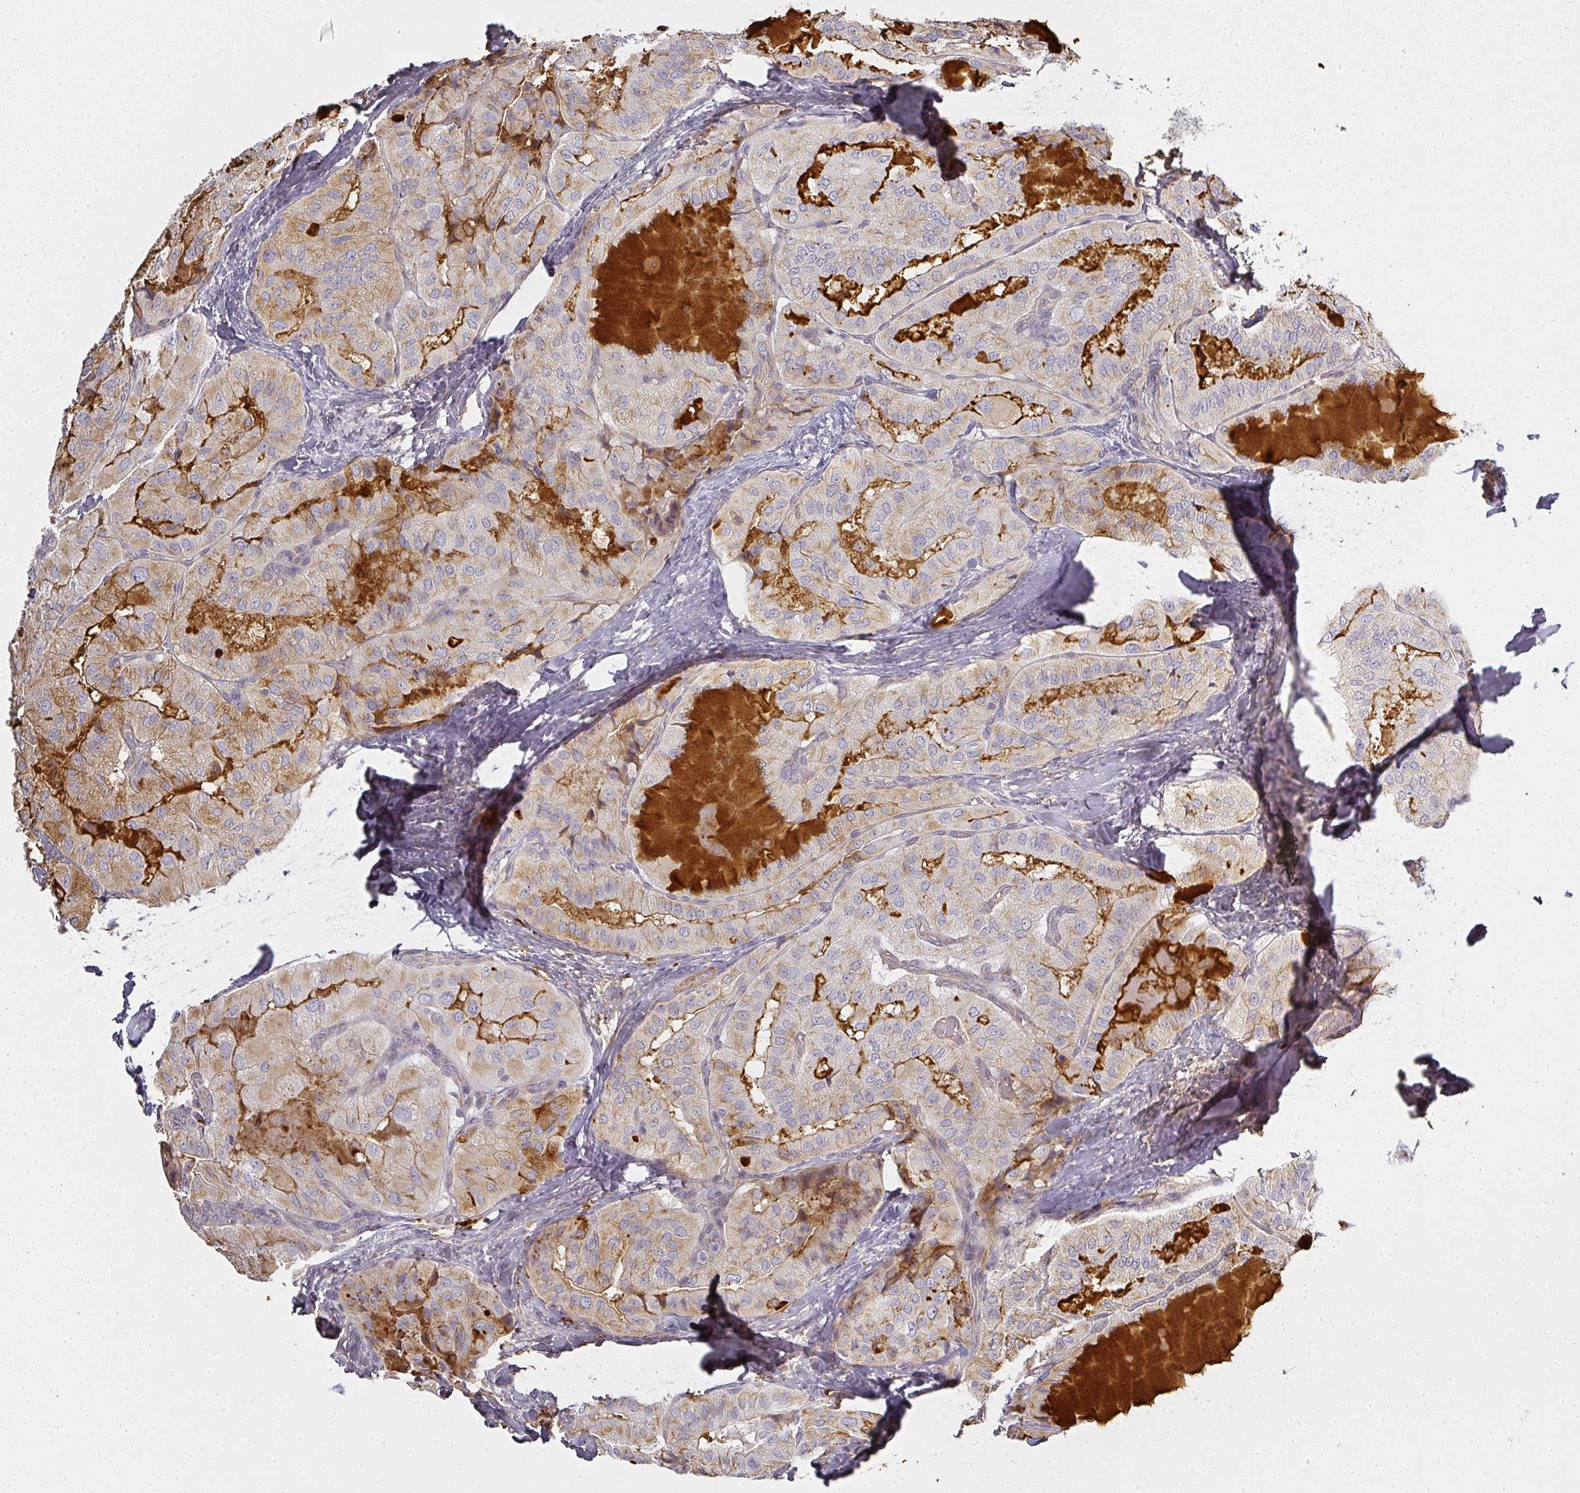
{"staining": {"intensity": "moderate", "quantity": "25%-75%", "location": "cytoplasmic/membranous"}, "tissue": "thyroid cancer", "cell_type": "Tumor cells", "image_type": "cancer", "snomed": [{"axis": "morphology", "description": "Normal tissue, NOS"}, {"axis": "morphology", "description": "Papillary adenocarcinoma, NOS"}, {"axis": "topography", "description": "Thyroid gland"}], "caption": "This is an image of immunohistochemistry (IHC) staining of thyroid cancer (papillary adenocarcinoma), which shows moderate positivity in the cytoplasmic/membranous of tumor cells.", "gene": "ATP8B2", "patient": {"sex": "female", "age": 59}}